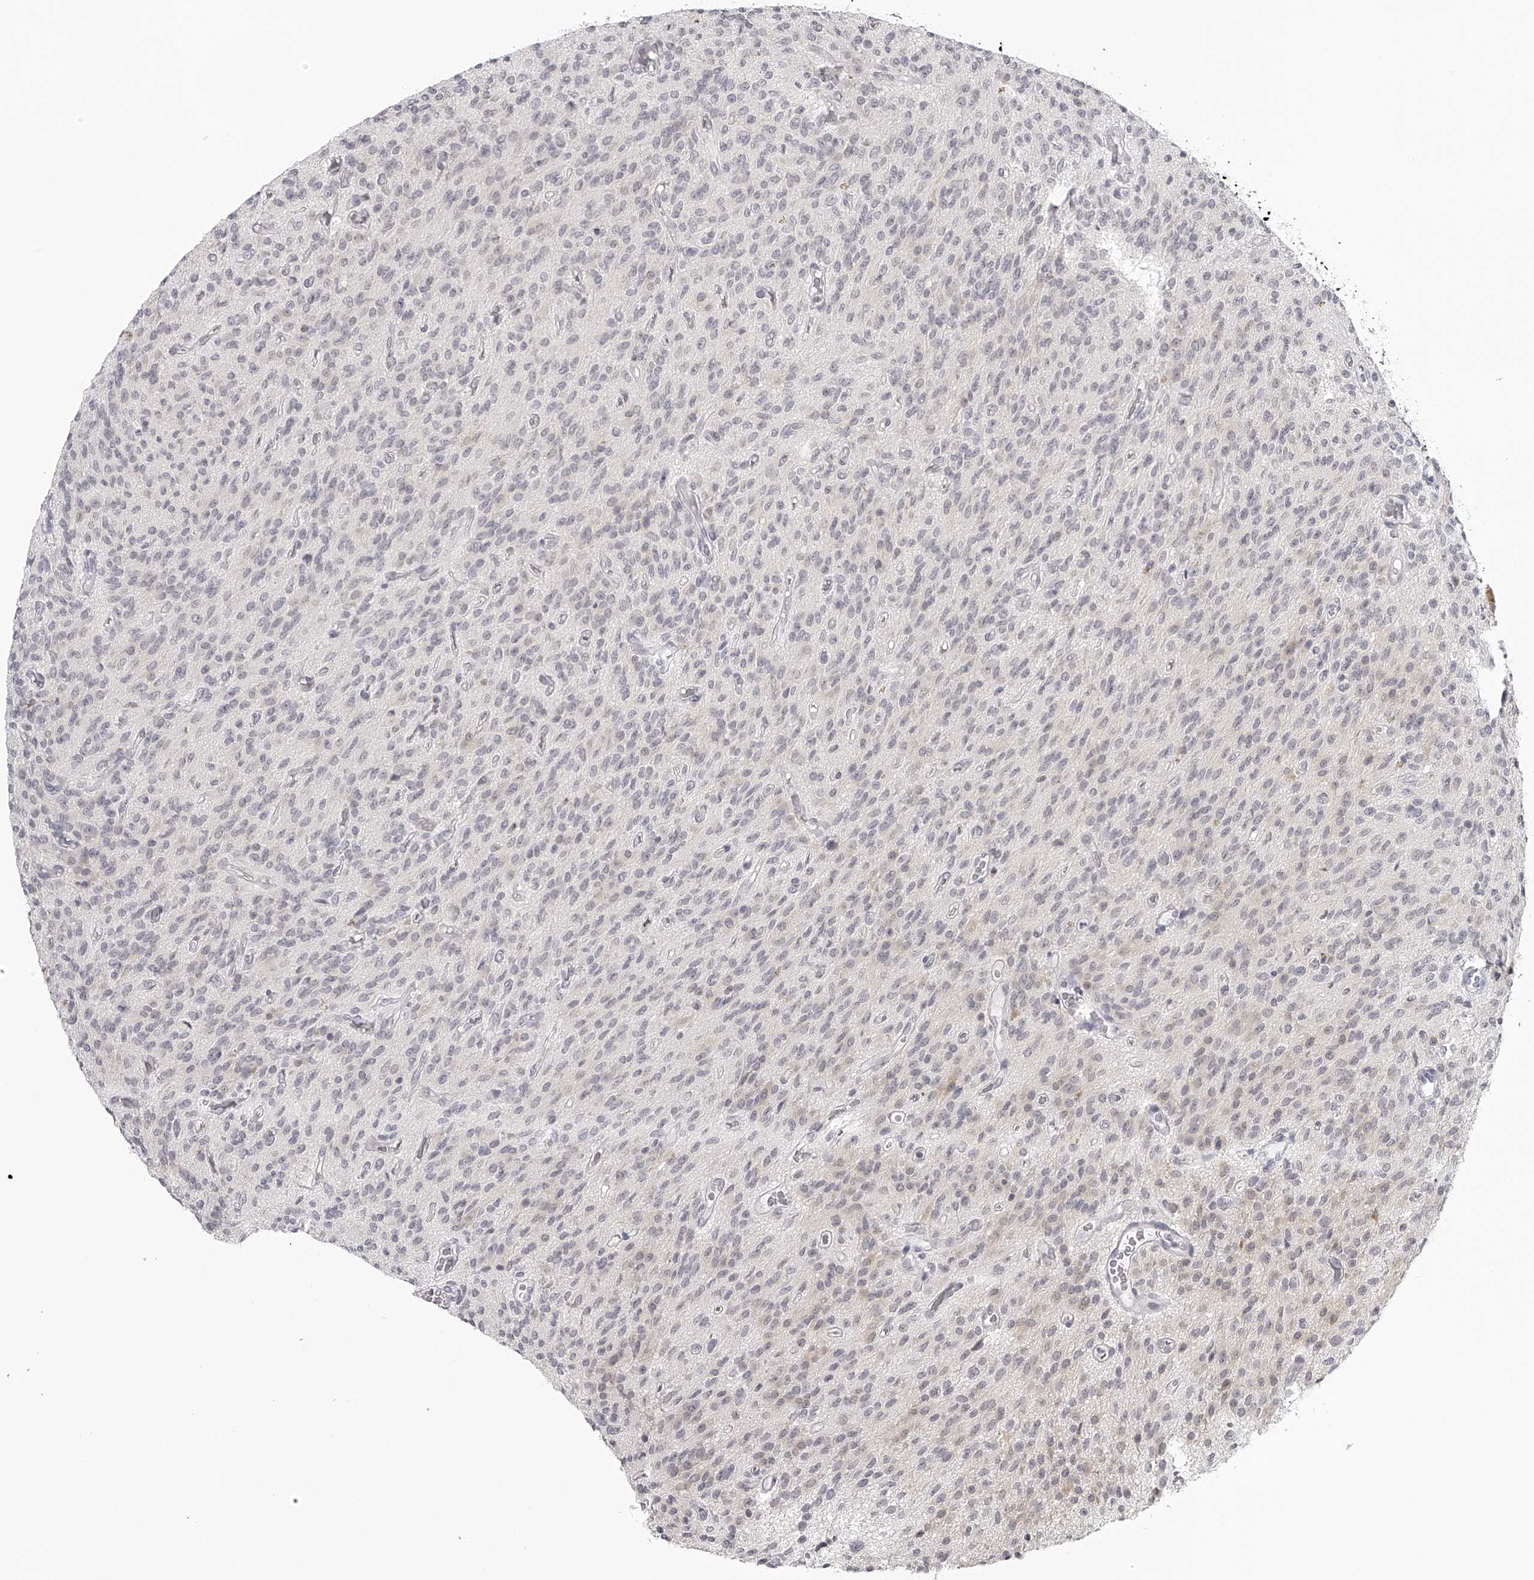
{"staining": {"intensity": "negative", "quantity": "none", "location": "none"}, "tissue": "glioma", "cell_type": "Tumor cells", "image_type": "cancer", "snomed": [{"axis": "morphology", "description": "Glioma, malignant, High grade"}, {"axis": "topography", "description": "Brain"}], "caption": "This is a photomicrograph of immunohistochemistry (IHC) staining of glioma, which shows no expression in tumor cells.", "gene": "SEC11C", "patient": {"sex": "male", "age": 34}}